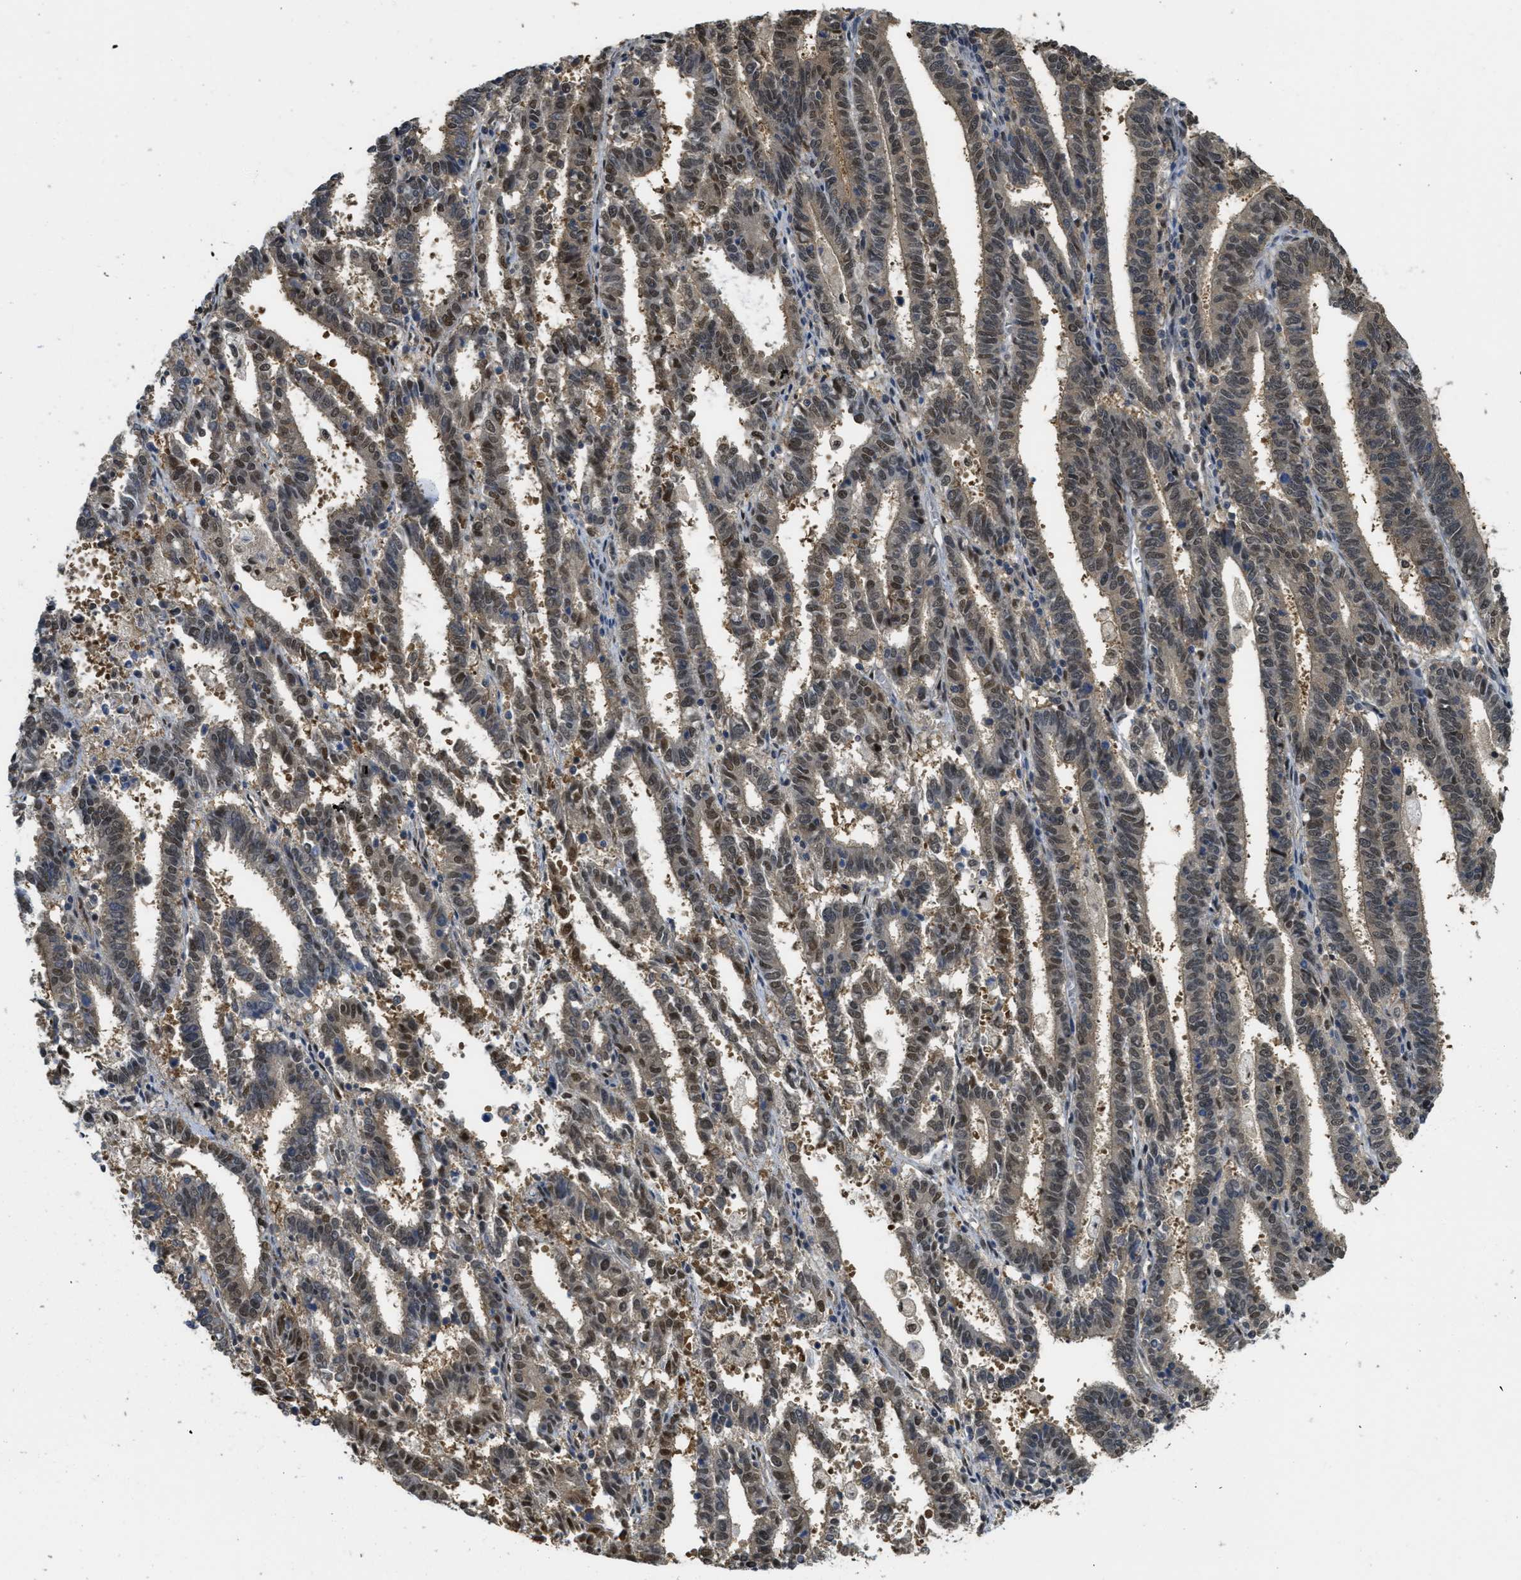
{"staining": {"intensity": "strong", "quantity": "25%-75%", "location": "nuclear"}, "tissue": "endometrial cancer", "cell_type": "Tumor cells", "image_type": "cancer", "snomed": [{"axis": "morphology", "description": "Adenocarcinoma, NOS"}, {"axis": "topography", "description": "Uterus"}], "caption": "Immunohistochemistry (IHC) of human endometrial cancer exhibits high levels of strong nuclear expression in approximately 25%-75% of tumor cells.", "gene": "PSMC5", "patient": {"sex": "female", "age": 83}}